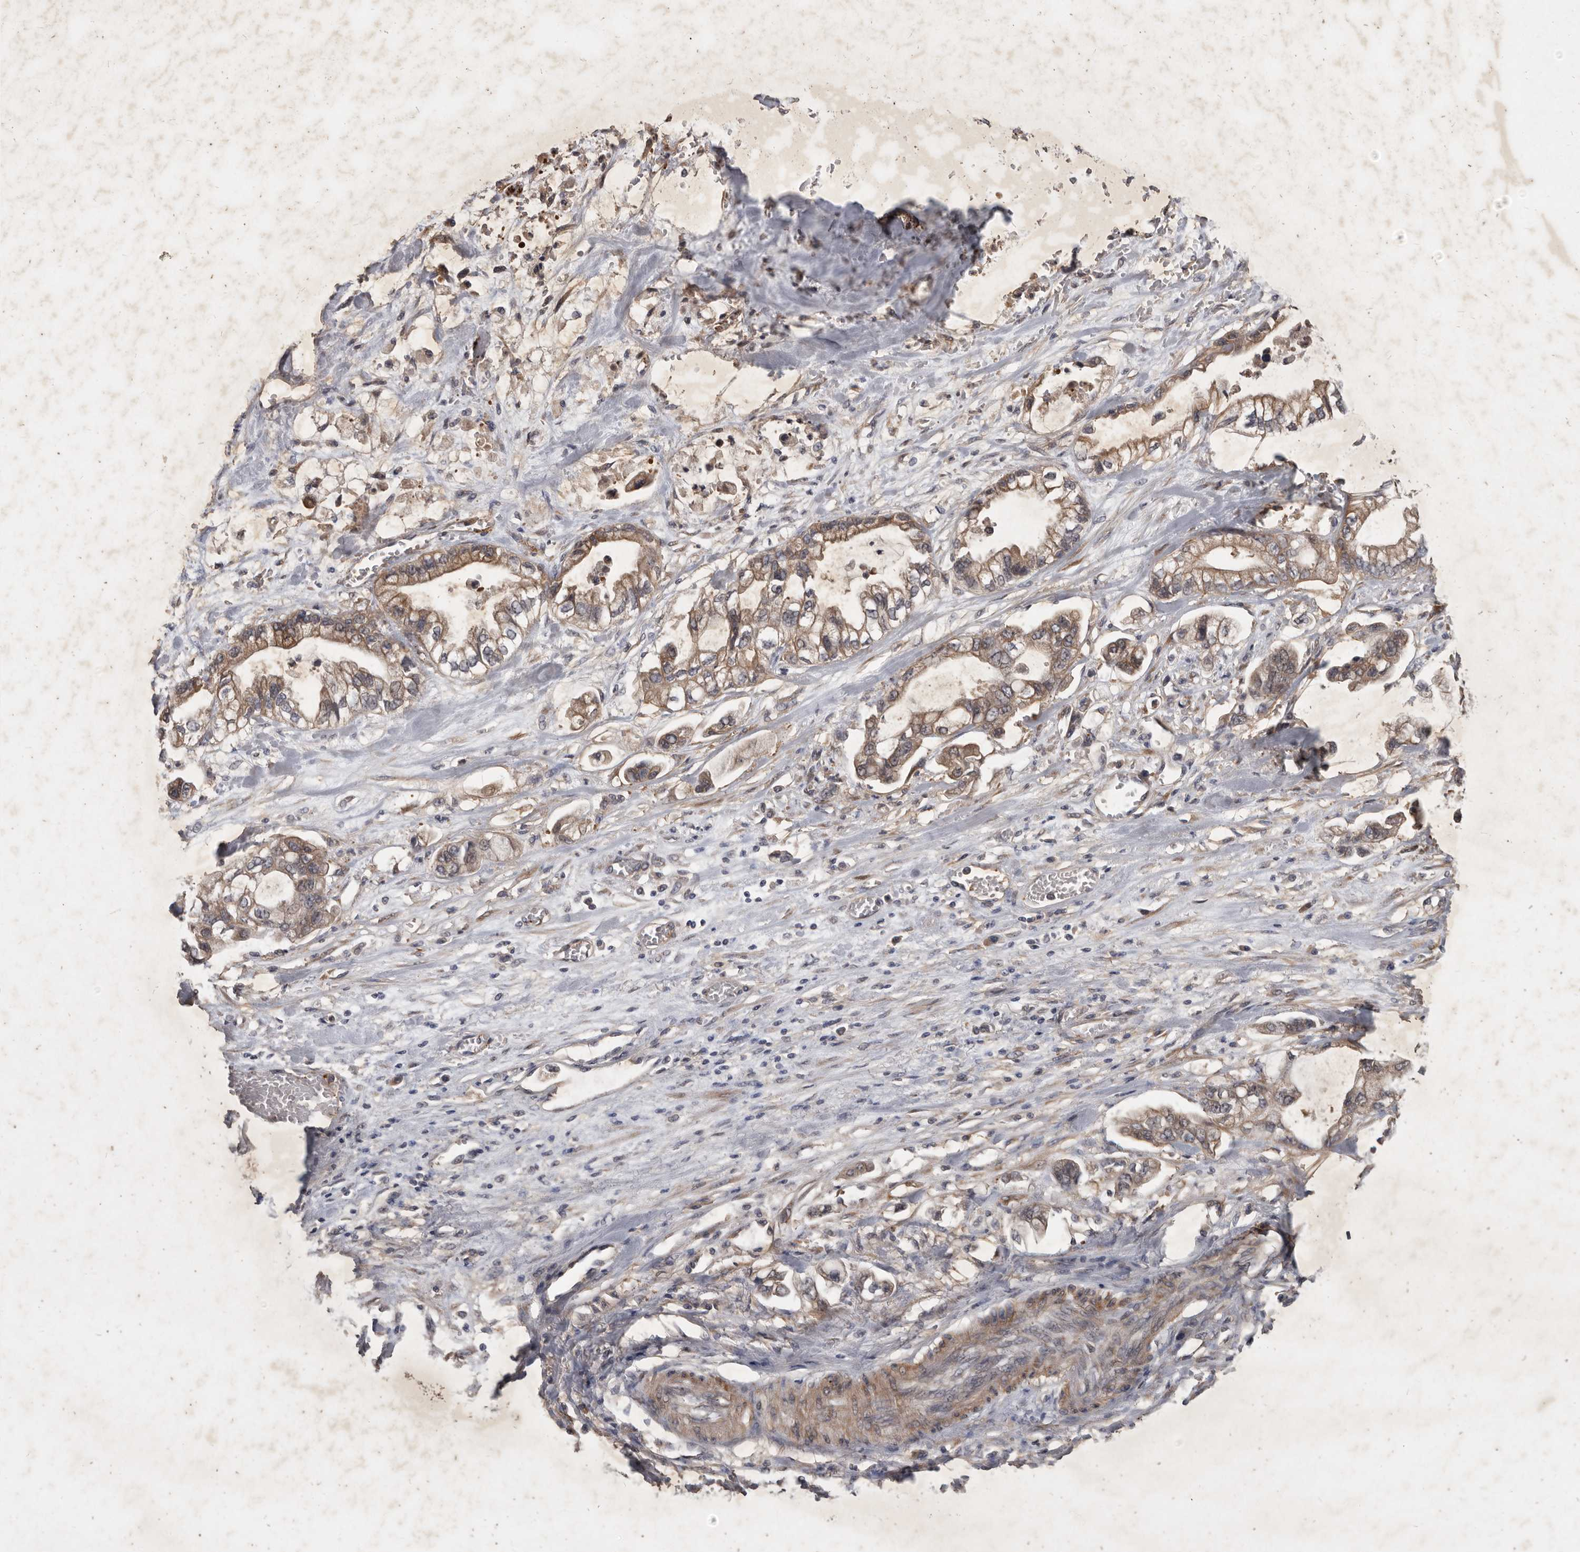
{"staining": {"intensity": "moderate", "quantity": ">75%", "location": "cytoplasmic/membranous"}, "tissue": "stomach cancer", "cell_type": "Tumor cells", "image_type": "cancer", "snomed": [{"axis": "morphology", "description": "Normal tissue, NOS"}, {"axis": "morphology", "description": "Adenocarcinoma, NOS"}, {"axis": "topography", "description": "Stomach"}], "caption": "A medium amount of moderate cytoplasmic/membranous staining is present in about >75% of tumor cells in stomach cancer (adenocarcinoma) tissue.", "gene": "DNAJC28", "patient": {"sex": "male", "age": 62}}